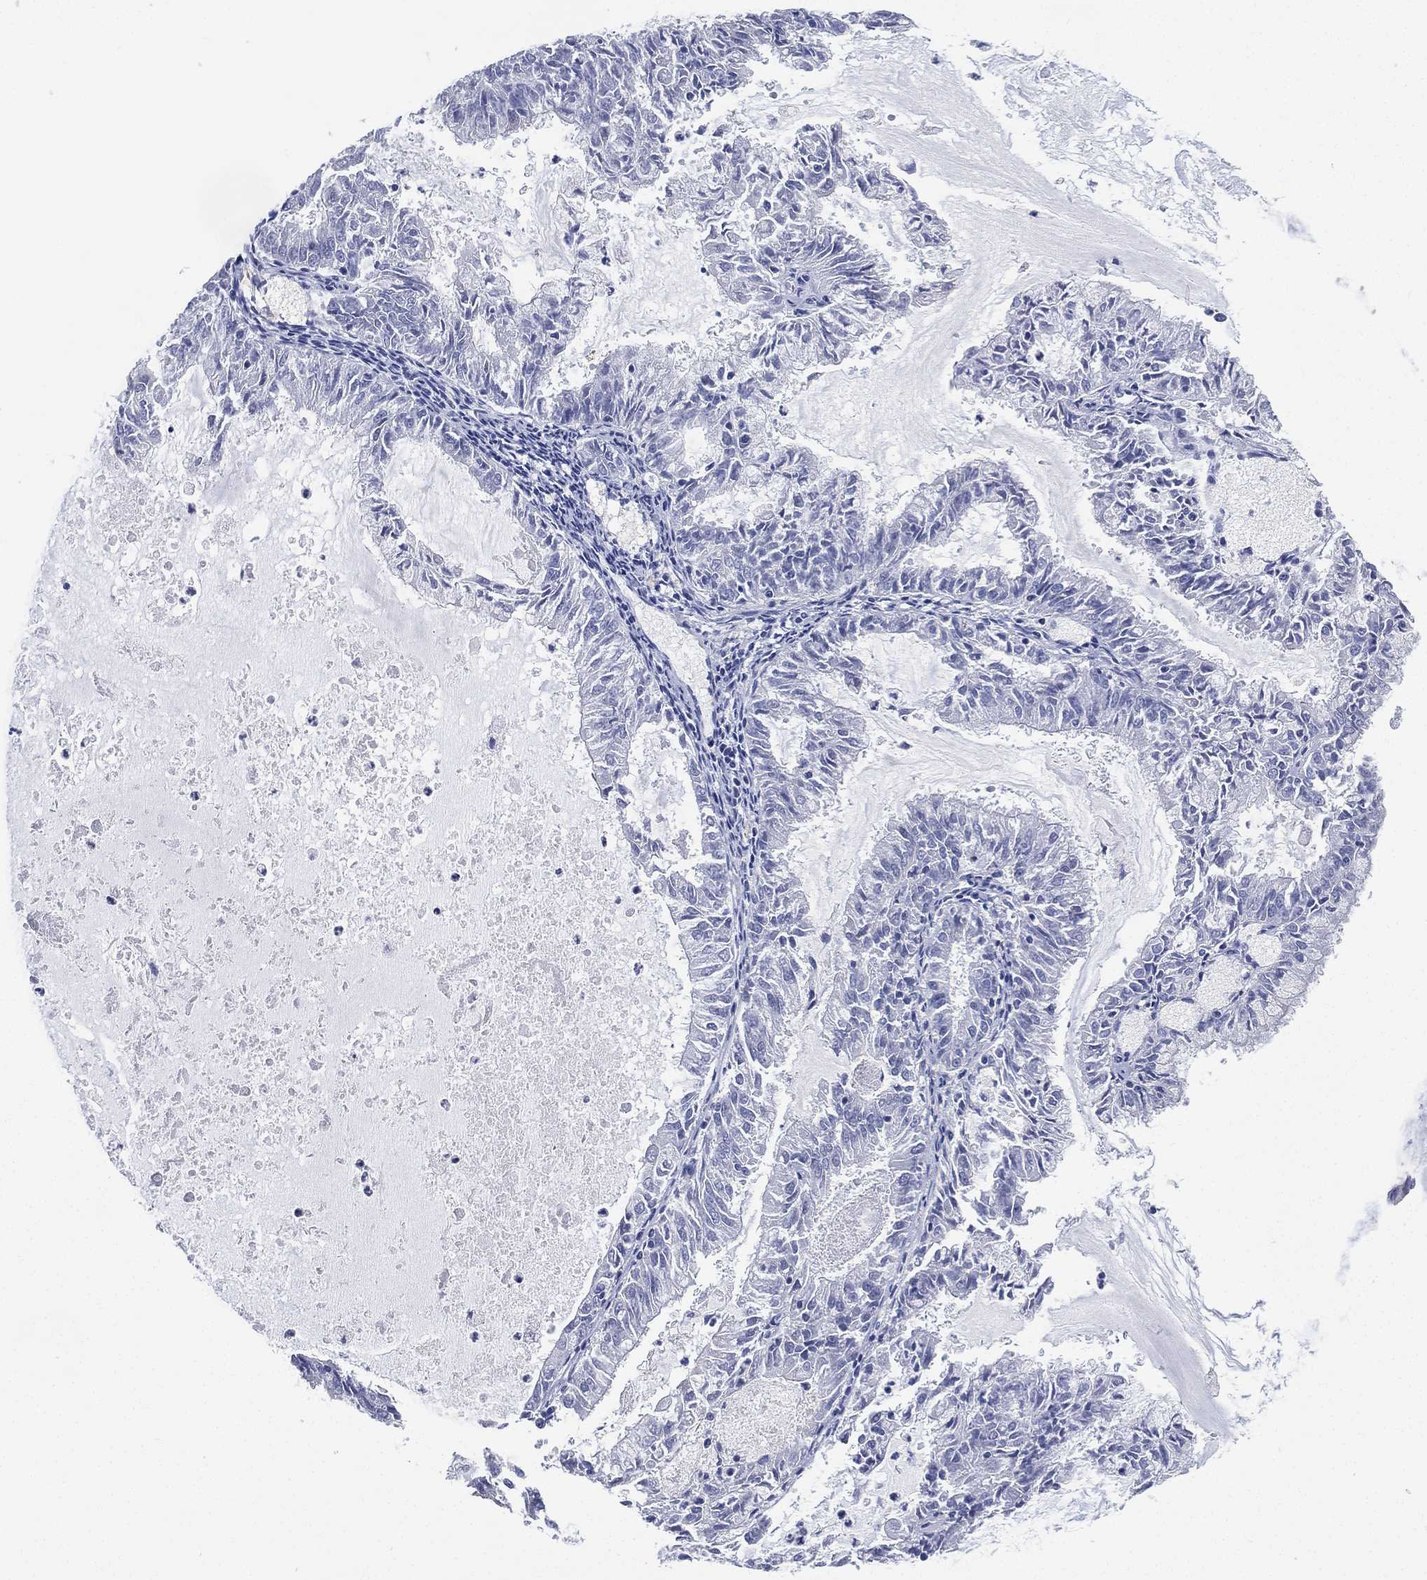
{"staining": {"intensity": "negative", "quantity": "none", "location": "none"}, "tissue": "endometrial cancer", "cell_type": "Tumor cells", "image_type": "cancer", "snomed": [{"axis": "morphology", "description": "Adenocarcinoma, NOS"}, {"axis": "topography", "description": "Endometrium"}], "caption": "High power microscopy micrograph of an immunohistochemistry histopathology image of endometrial cancer (adenocarcinoma), revealing no significant positivity in tumor cells.", "gene": "FMO1", "patient": {"sex": "female", "age": 57}}